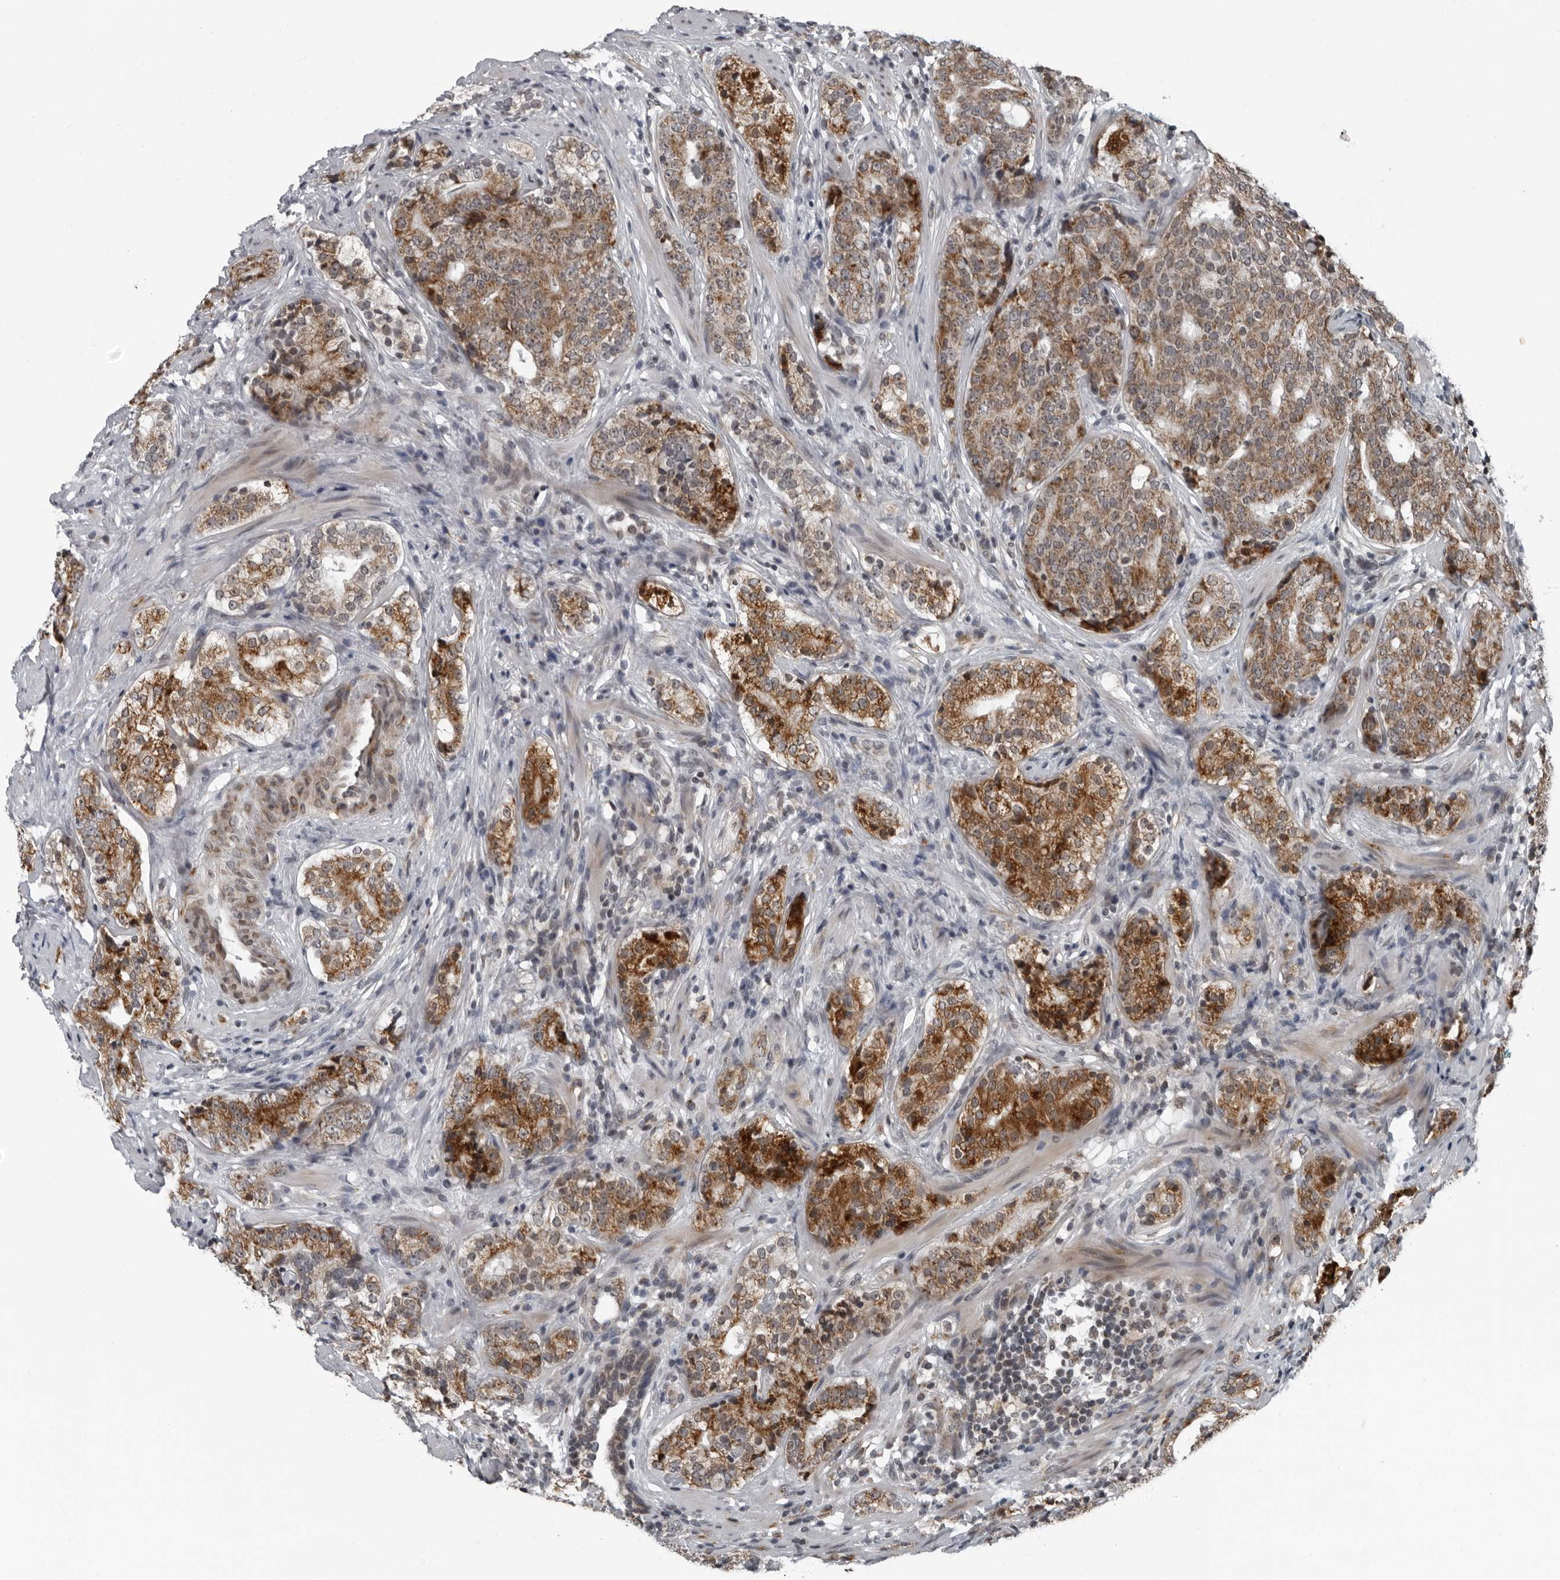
{"staining": {"intensity": "moderate", "quantity": ">75%", "location": "cytoplasmic/membranous"}, "tissue": "prostate cancer", "cell_type": "Tumor cells", "image_type": "cancer", "snomed": [{"axis": "morphology", "description": "Adenocarcinoma, High grade"}, {"axis": "topography", "description": "Prostate"}], "caption": "Moderate cytoplasmic/membranous staining is appreciated in about >75% of tumor cells in prostate cancer.", "gene": "RTCA", "patient": {"sex": "male", "age": 56}}